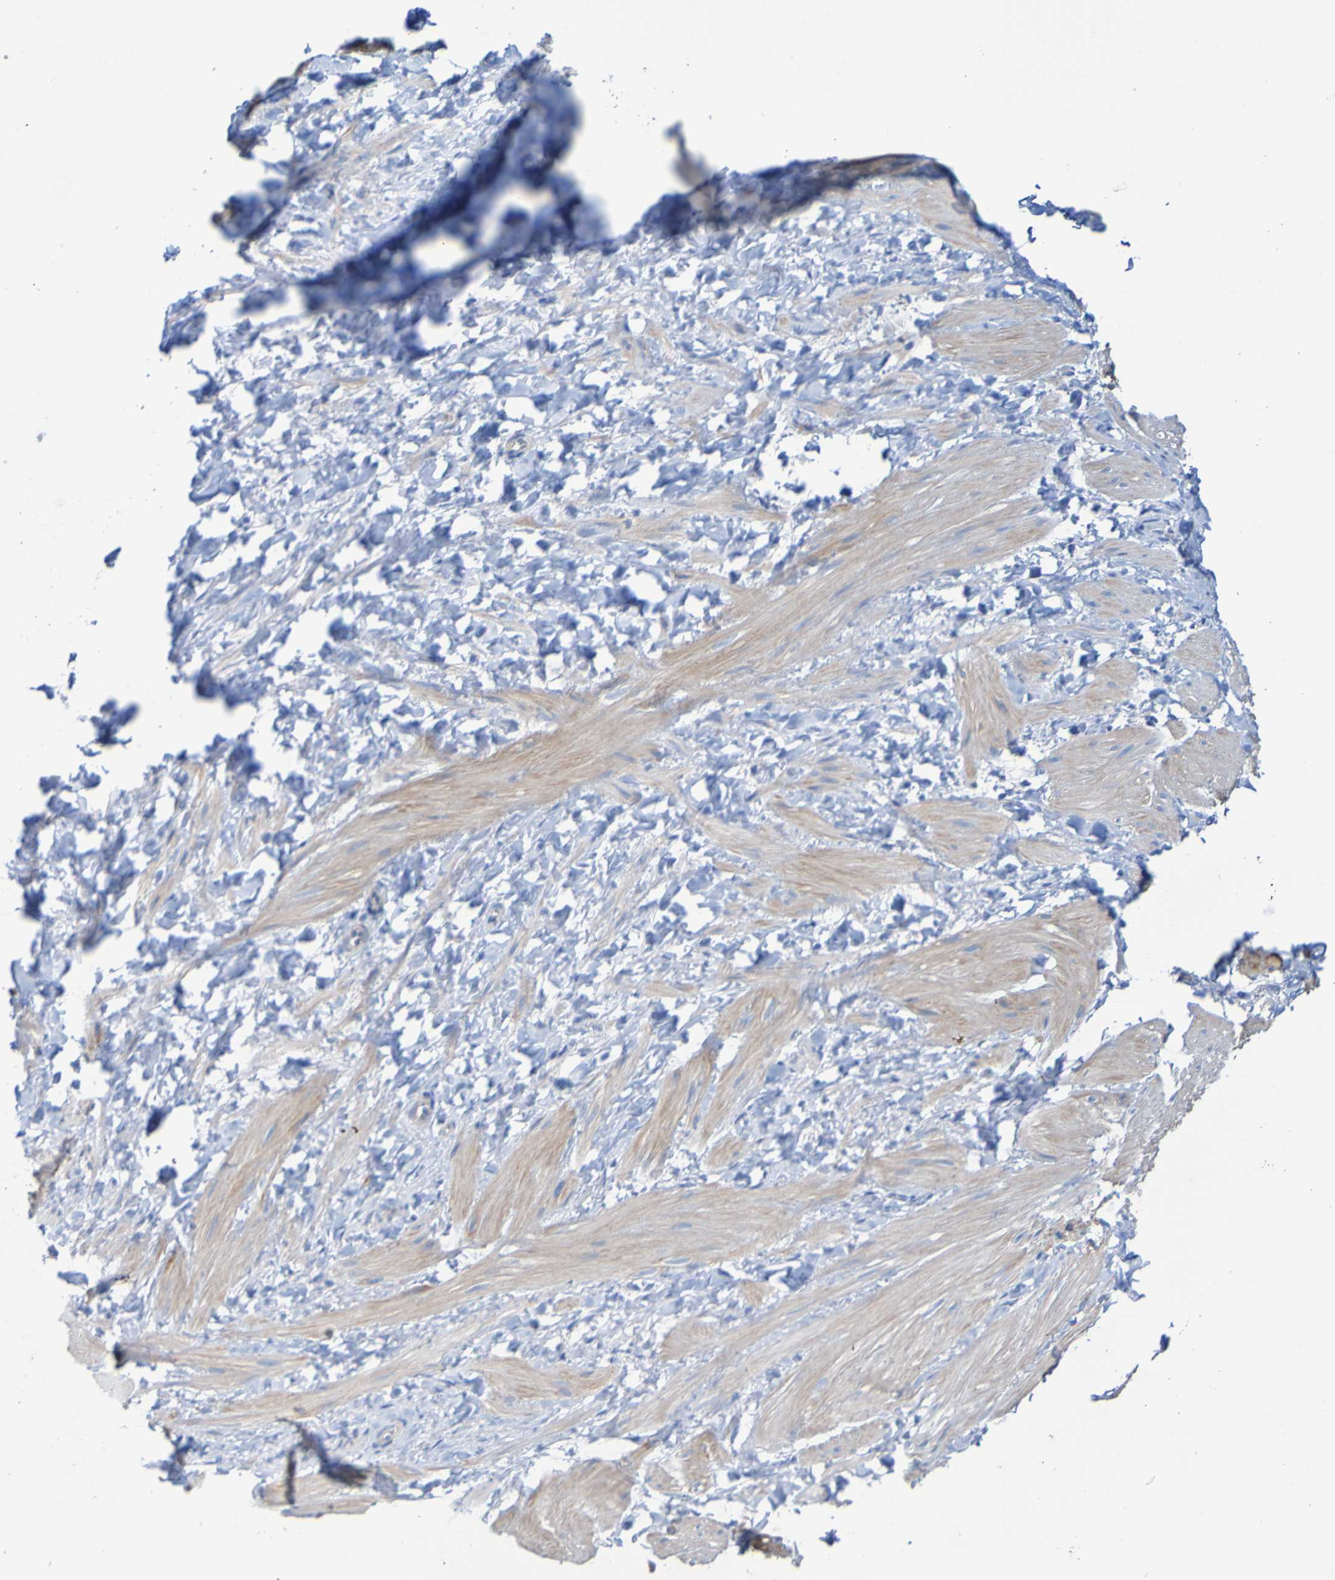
{"staining": {"intensity": "weak", "quantity": ">75%", "location": "cytoplasmic/membranous"}, "tissue": "smooth muscle", "cell_type": "Smooth muscle cells", "image_type": "normal", "snomed": [{"axis": "morphology", "description": "Normal tissue, NOS"}, {"axis": "topography", "description": "Smooth muscle"}], "caption": "Immunohistochemistry of unremarkable human smooth muscle shows low levels of weak cytoplasmic/membranous staining in approximately >75% of smooth muscle cells. The protein is shown in brown color, while the nuclei are stained blue.", "gene": "ACMSD", "patient": {"sex": "male", "age": 16}}